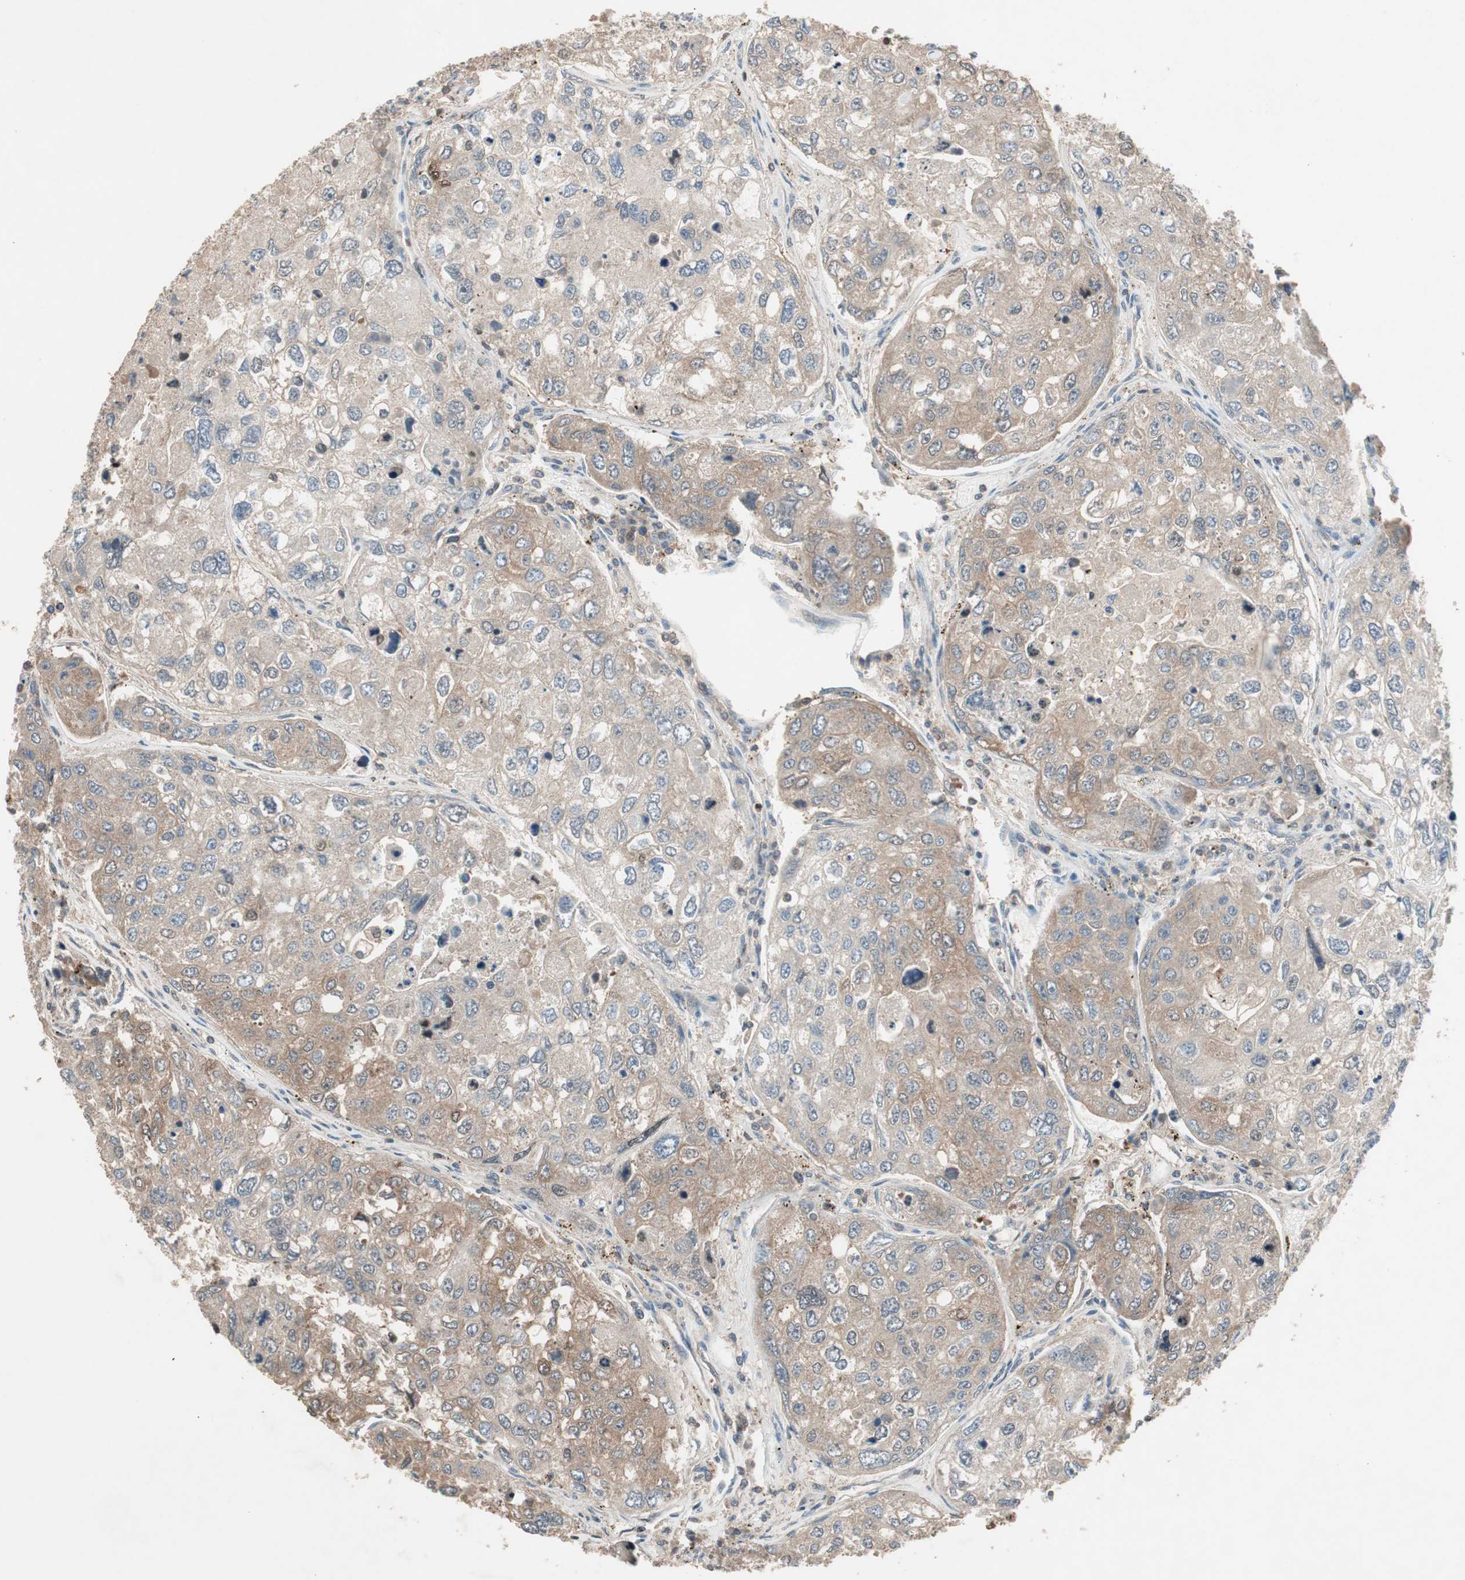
{"staining": {"intensity": "moderate", "quantity": ">75%", "location": "cytoplasmic/membranous"}, "tissue": "urothelial cancer", "cell_type": "Tumor cells", "image_type": "cancer", "snomed": [{"axis": "morphology", "description": "Urothelial carcinoma, High grade"}, {"axis": "topography", "description": "Lymph node"}, {"axis": "topography", "description": "Urinary bladder"}], "caption": "Moderate cytoplasmic/membranous positivity for a protein is seen in approximately >75% of tumor cells of urothelial cancer using immunohistochemistry (IHC).", "gene": "GART", "patient": {"sex": "male", "age": 51}}